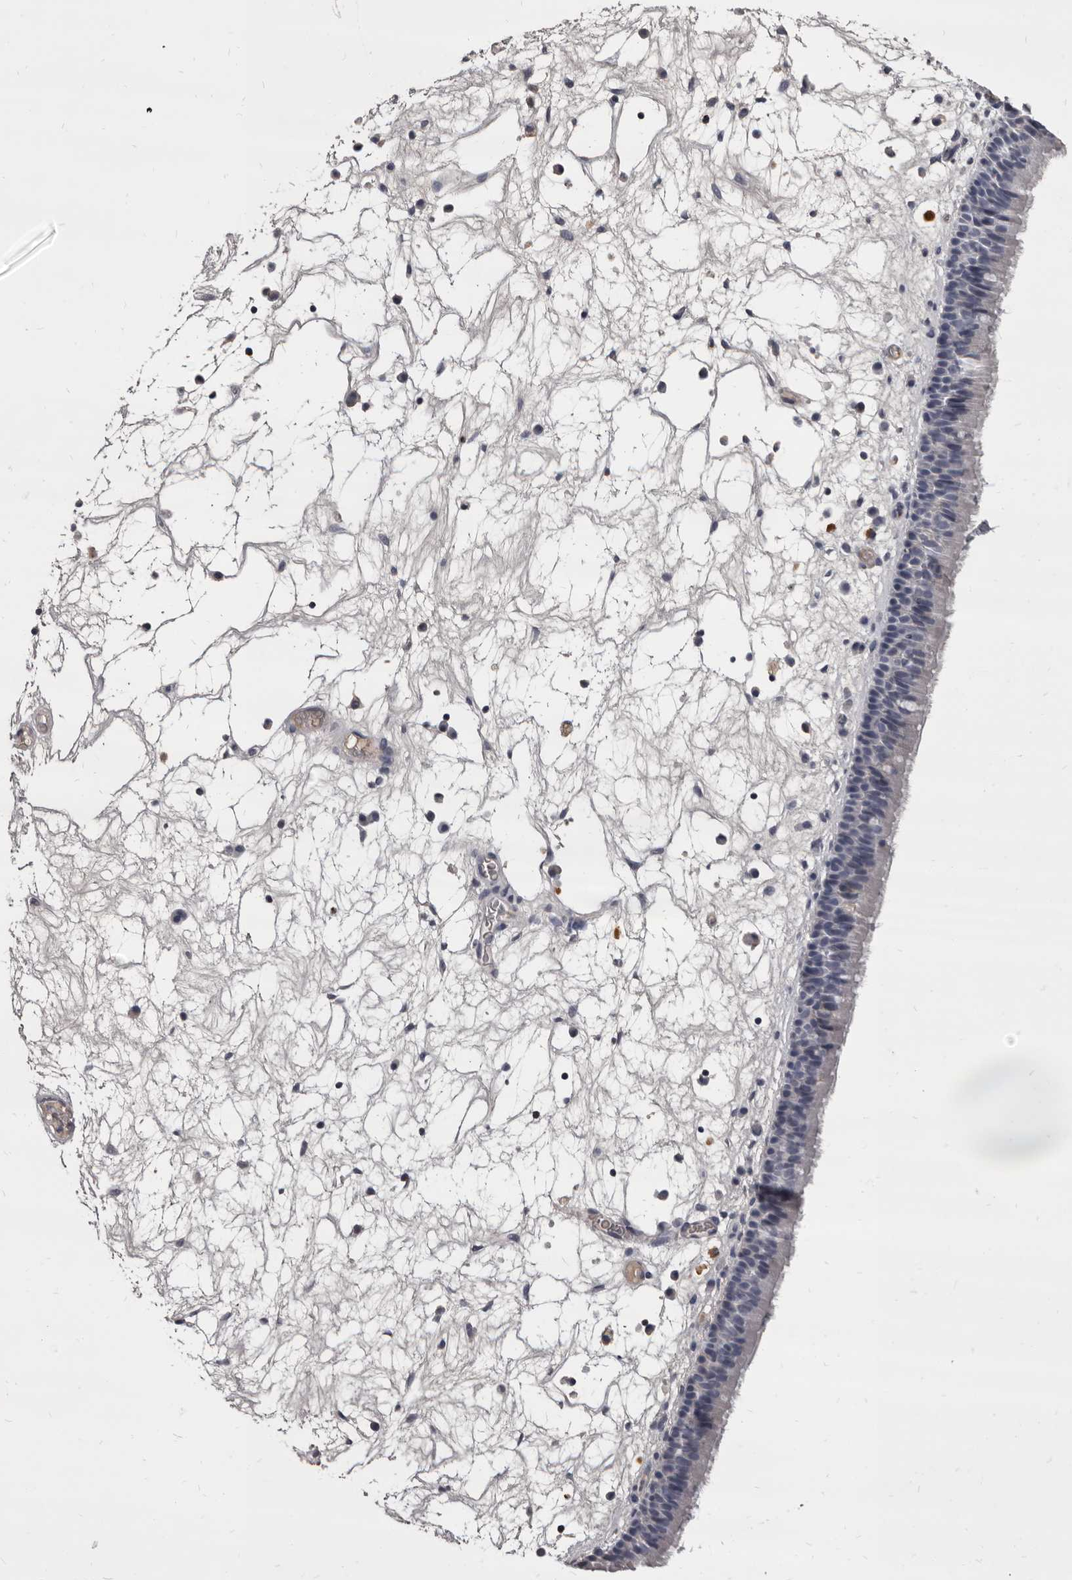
{"staining": {"intensity": "negative", "quantity": "none", "location": "none"}, "tissue": "nasopharynx", "cell_type": "Respiratory epithelial cells", "image_type": "normal", "snomed": [{"axis": "morphology", "description": "Normal tissue, NOS"}, {"axis": "morphology", "description": "Inflammation, NOS"}, {"axis": "morphology", "description": "Malignant melanoma, Metastatic site"}, {"axis": "topography", "description": "Nasopharynx"}], "caption": "Immunohistochemical staining of normal nasopharynx exhibits no significant positivity in respiratory epithelial cells. (DAB immunohistochemistry (IHC) with hematoxylin counter stain).", "gene": "GZMH", "patient": {"sex": "male", "age": 70}}